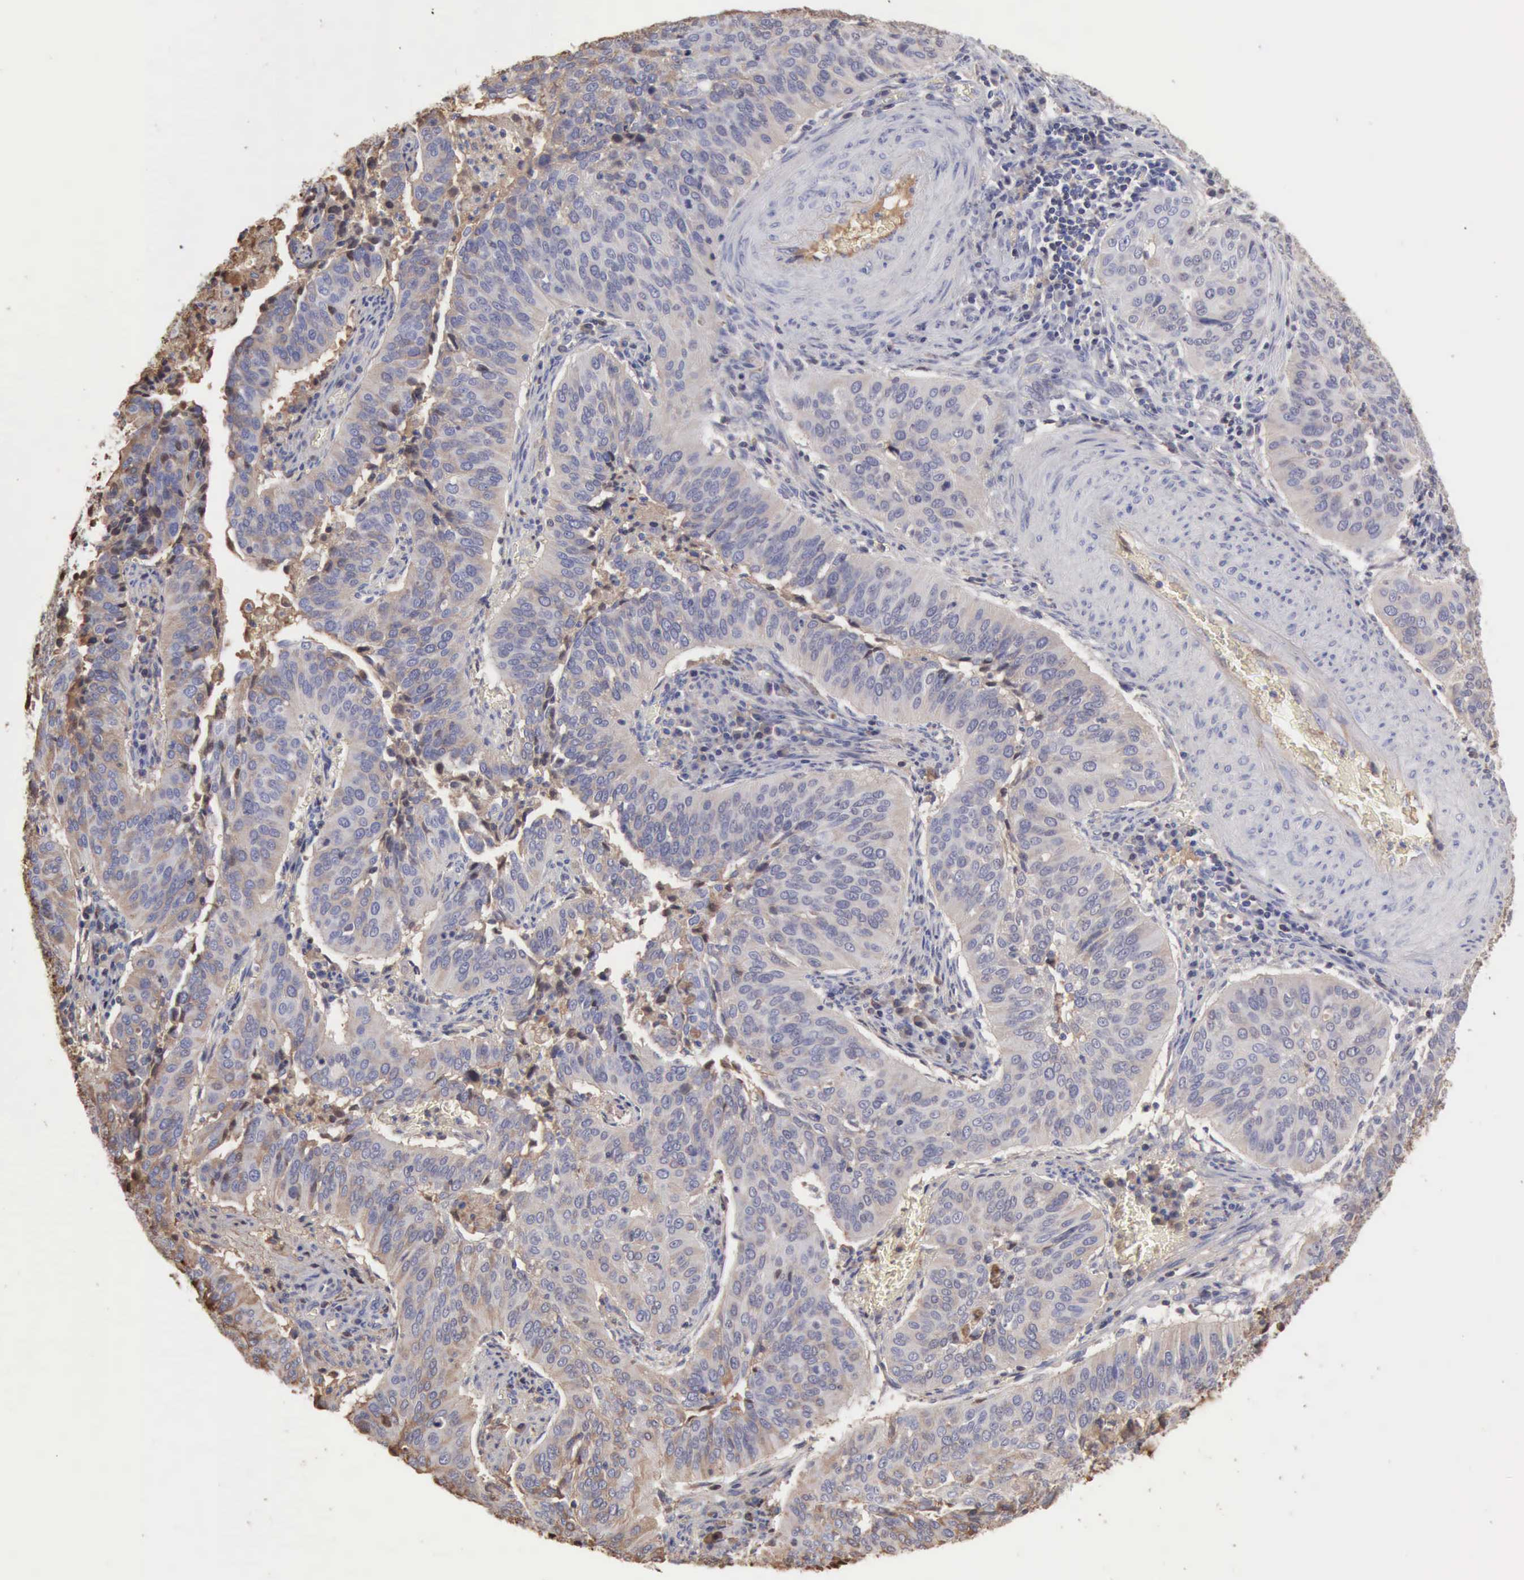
{"staining": {"intensity": "weak", "quantity": "<25%", "location": "cytoplasmic/membranous"}, "tissue": "cervical cancer", "cell_type": "Tumor cells", "image_type": "cancer", "snomed": [{"axis": "morphology", "description": "Squamous cell carcinoma, NOS"}, {"axis": "topography", "description": "Cervix"}], "caption": "Human cervical cancer stained for a protein using IHC displays no positivity in tumor cells.", "gene": "SERPINA1", "patient": {"sex": "female", "age": 39}}